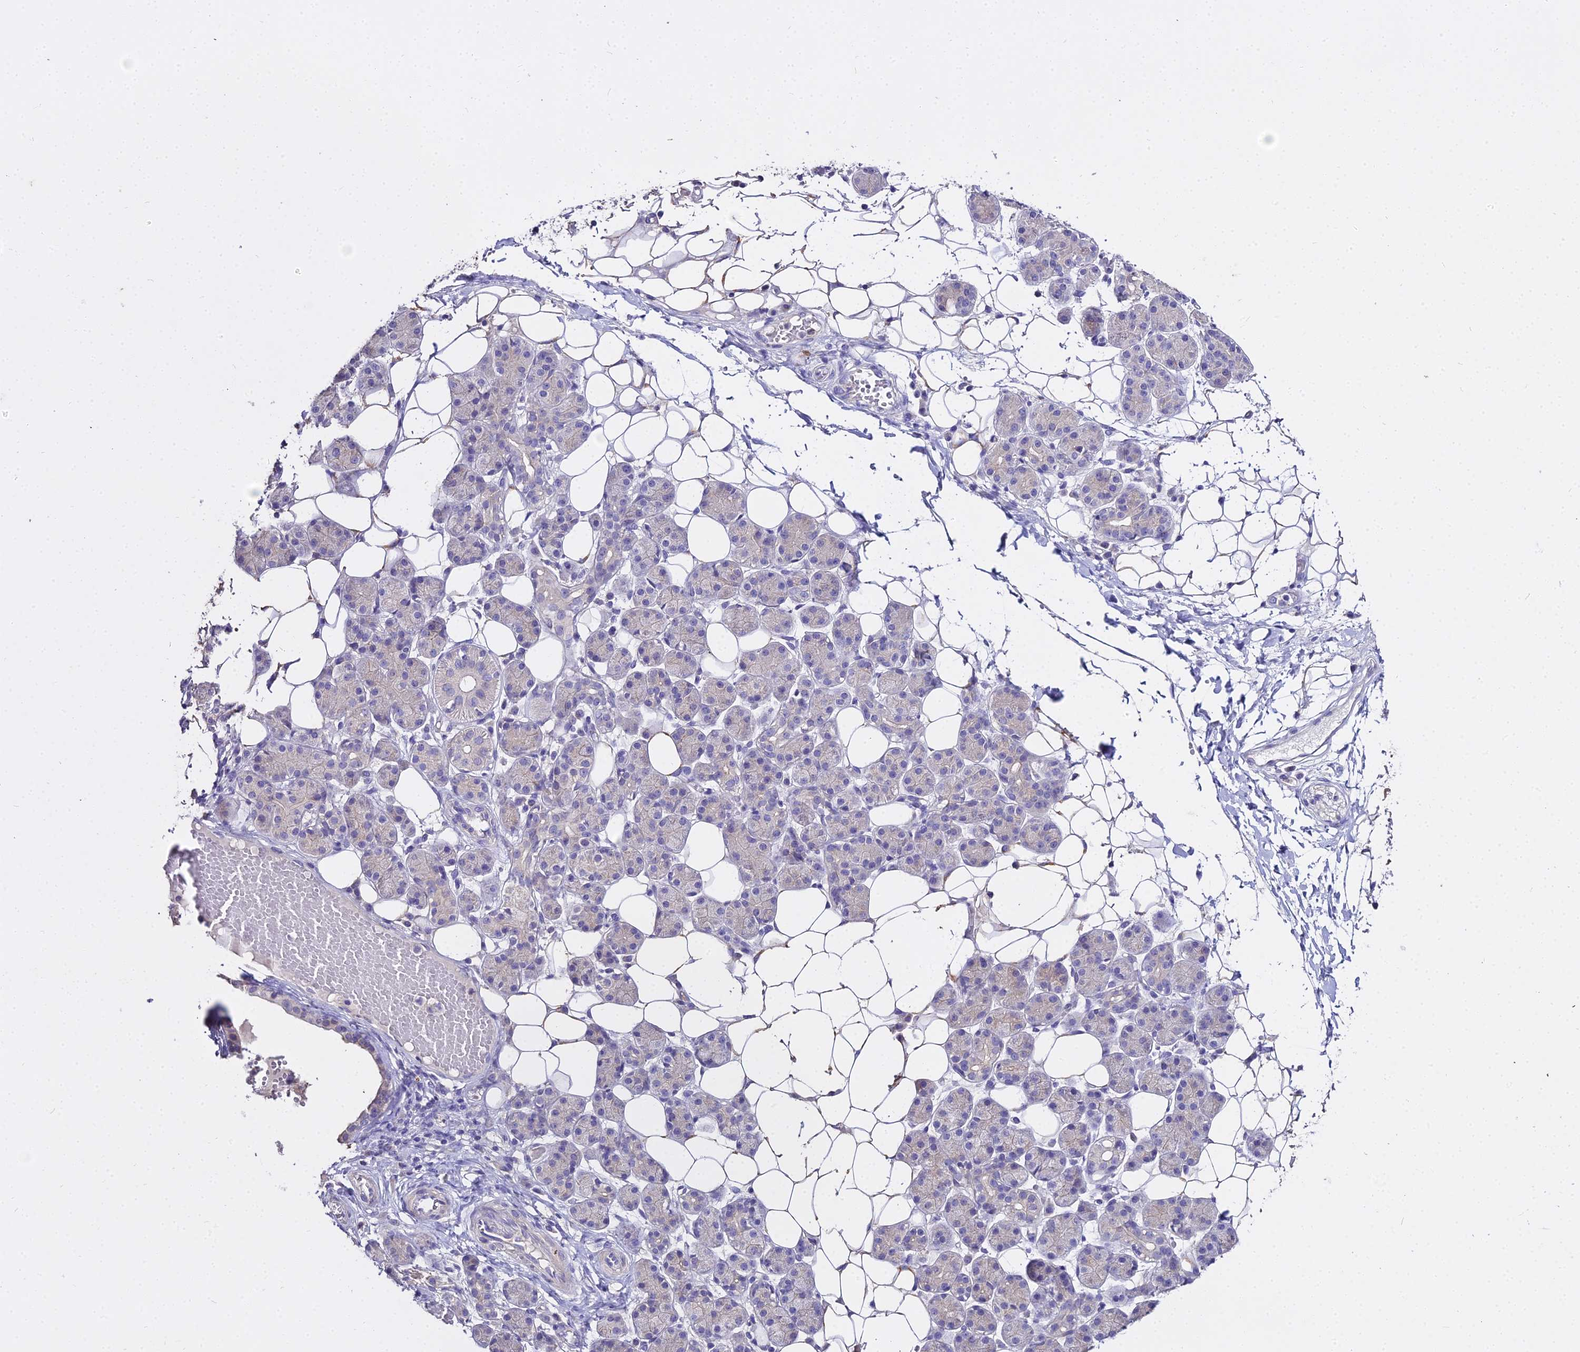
{"staining": {"intensity": "weak", "quantity": "<25%", "location": "cytoplasmic/membranous"}, "tissue": "salivary gland", "cell_type": "Glandular cells", "image_type": "normal", "snomed": [{"axis": "morphology", "description": "Normal tissue, NOS"}, {"axis": "topography", "description": "Salivary gland"}], "caption": "This is an immunohistochemistry (IHC) histopathology image of unremarkable salivary gland. There is no staining in glandular cells.", "gene": "GLYAT", "patient": {"sex": "female", "age": 33}}